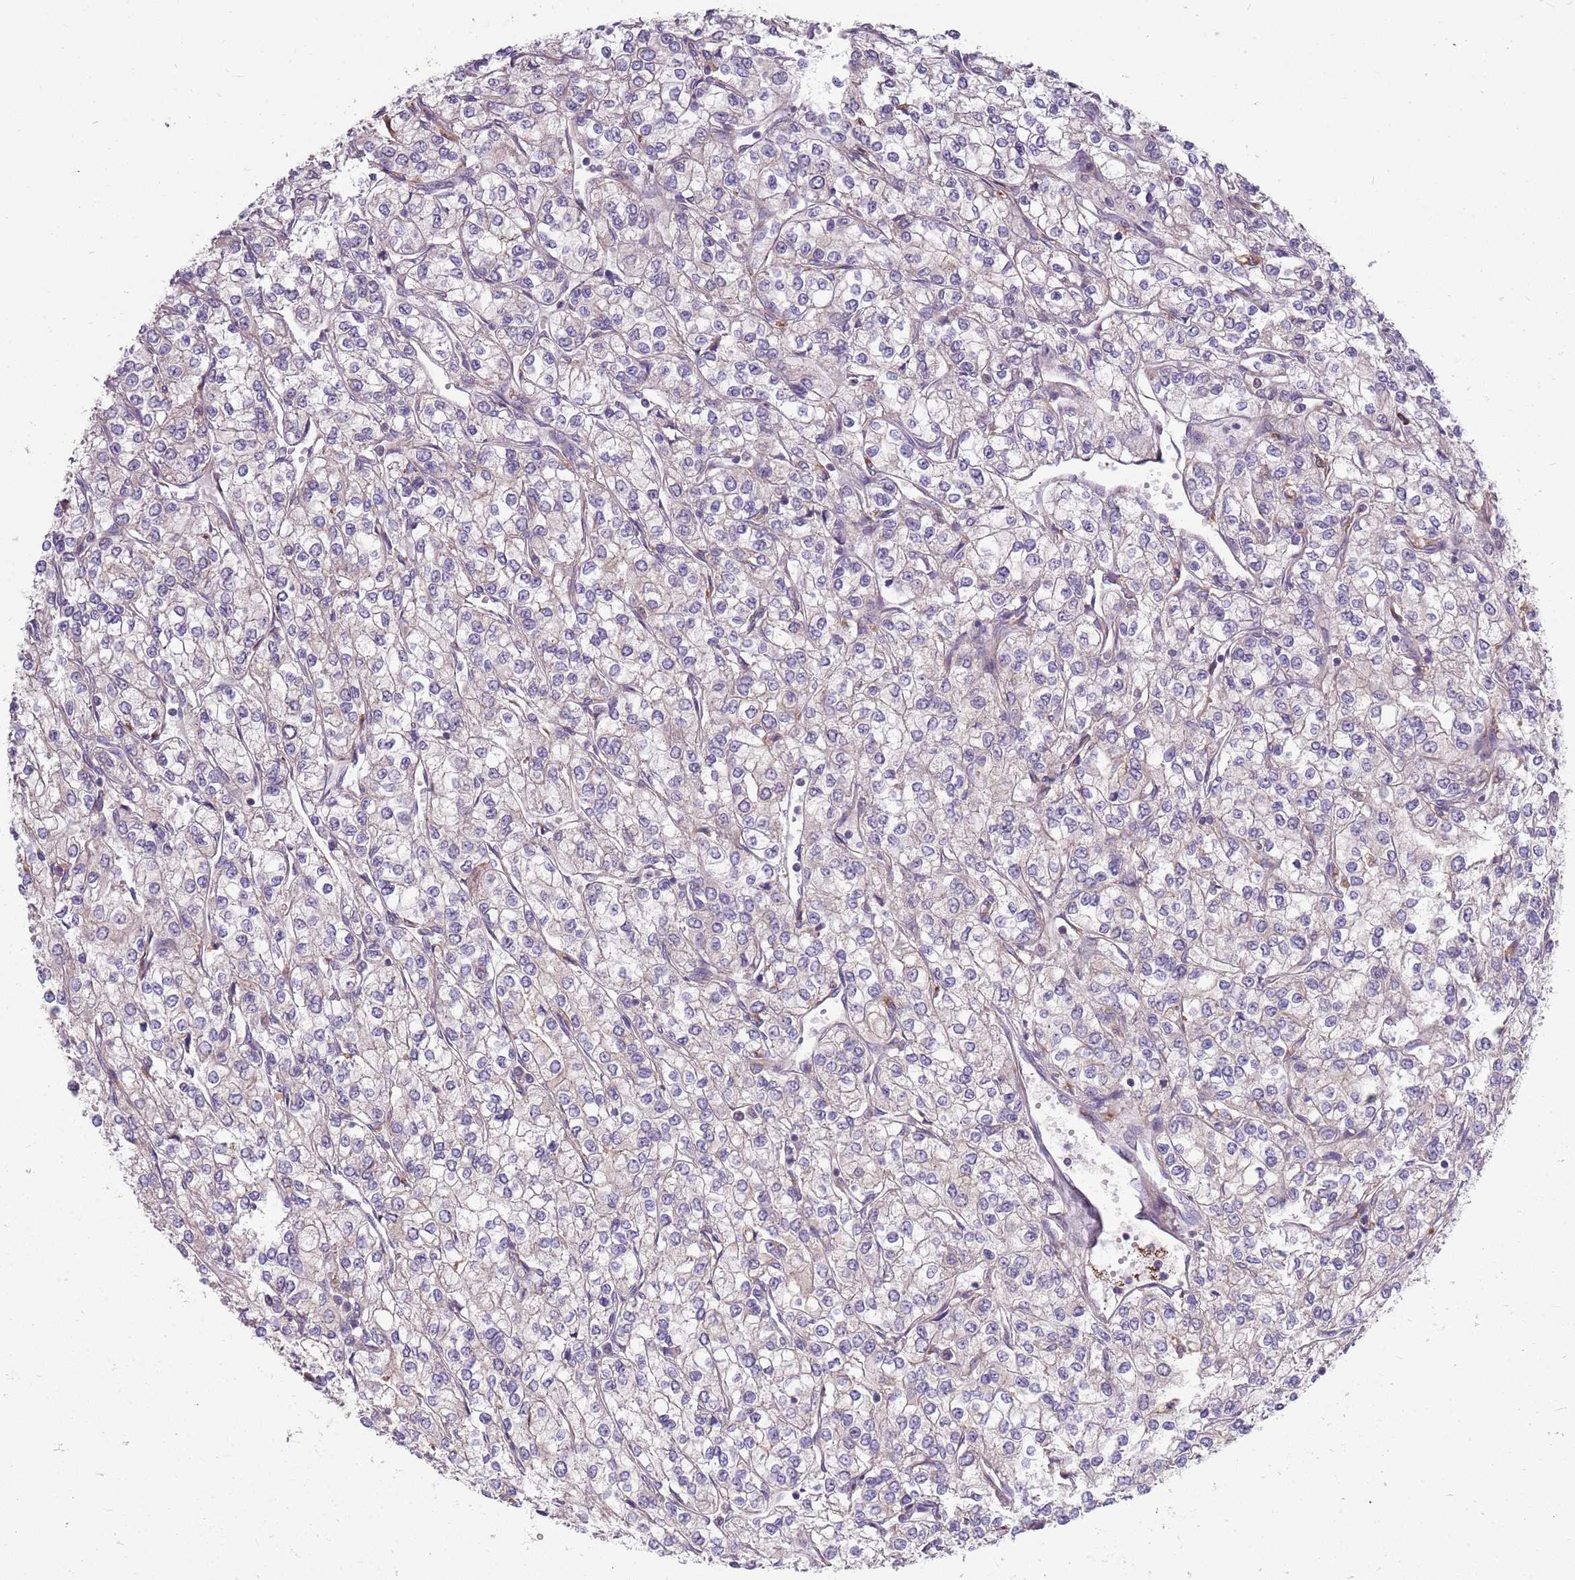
{"staining": {"intensity": "negative", "quantity": "none", "location": "none"}, "tissue": "renal cancer", "cell_type": "Tumor cells", "image_type": "cancer", "snomed": [{"axis": "morphology", "description": "Adenocarcinoma, NOS"}, {"axis": "topography", "description": "Kidney"}], "caption": "This is an IHC histopathology image of adenocarcinoma (renal). There is no positivity in tumor cells.", "gene": "PPP1R27", "patient": {"sex": "male", "age": 80}}